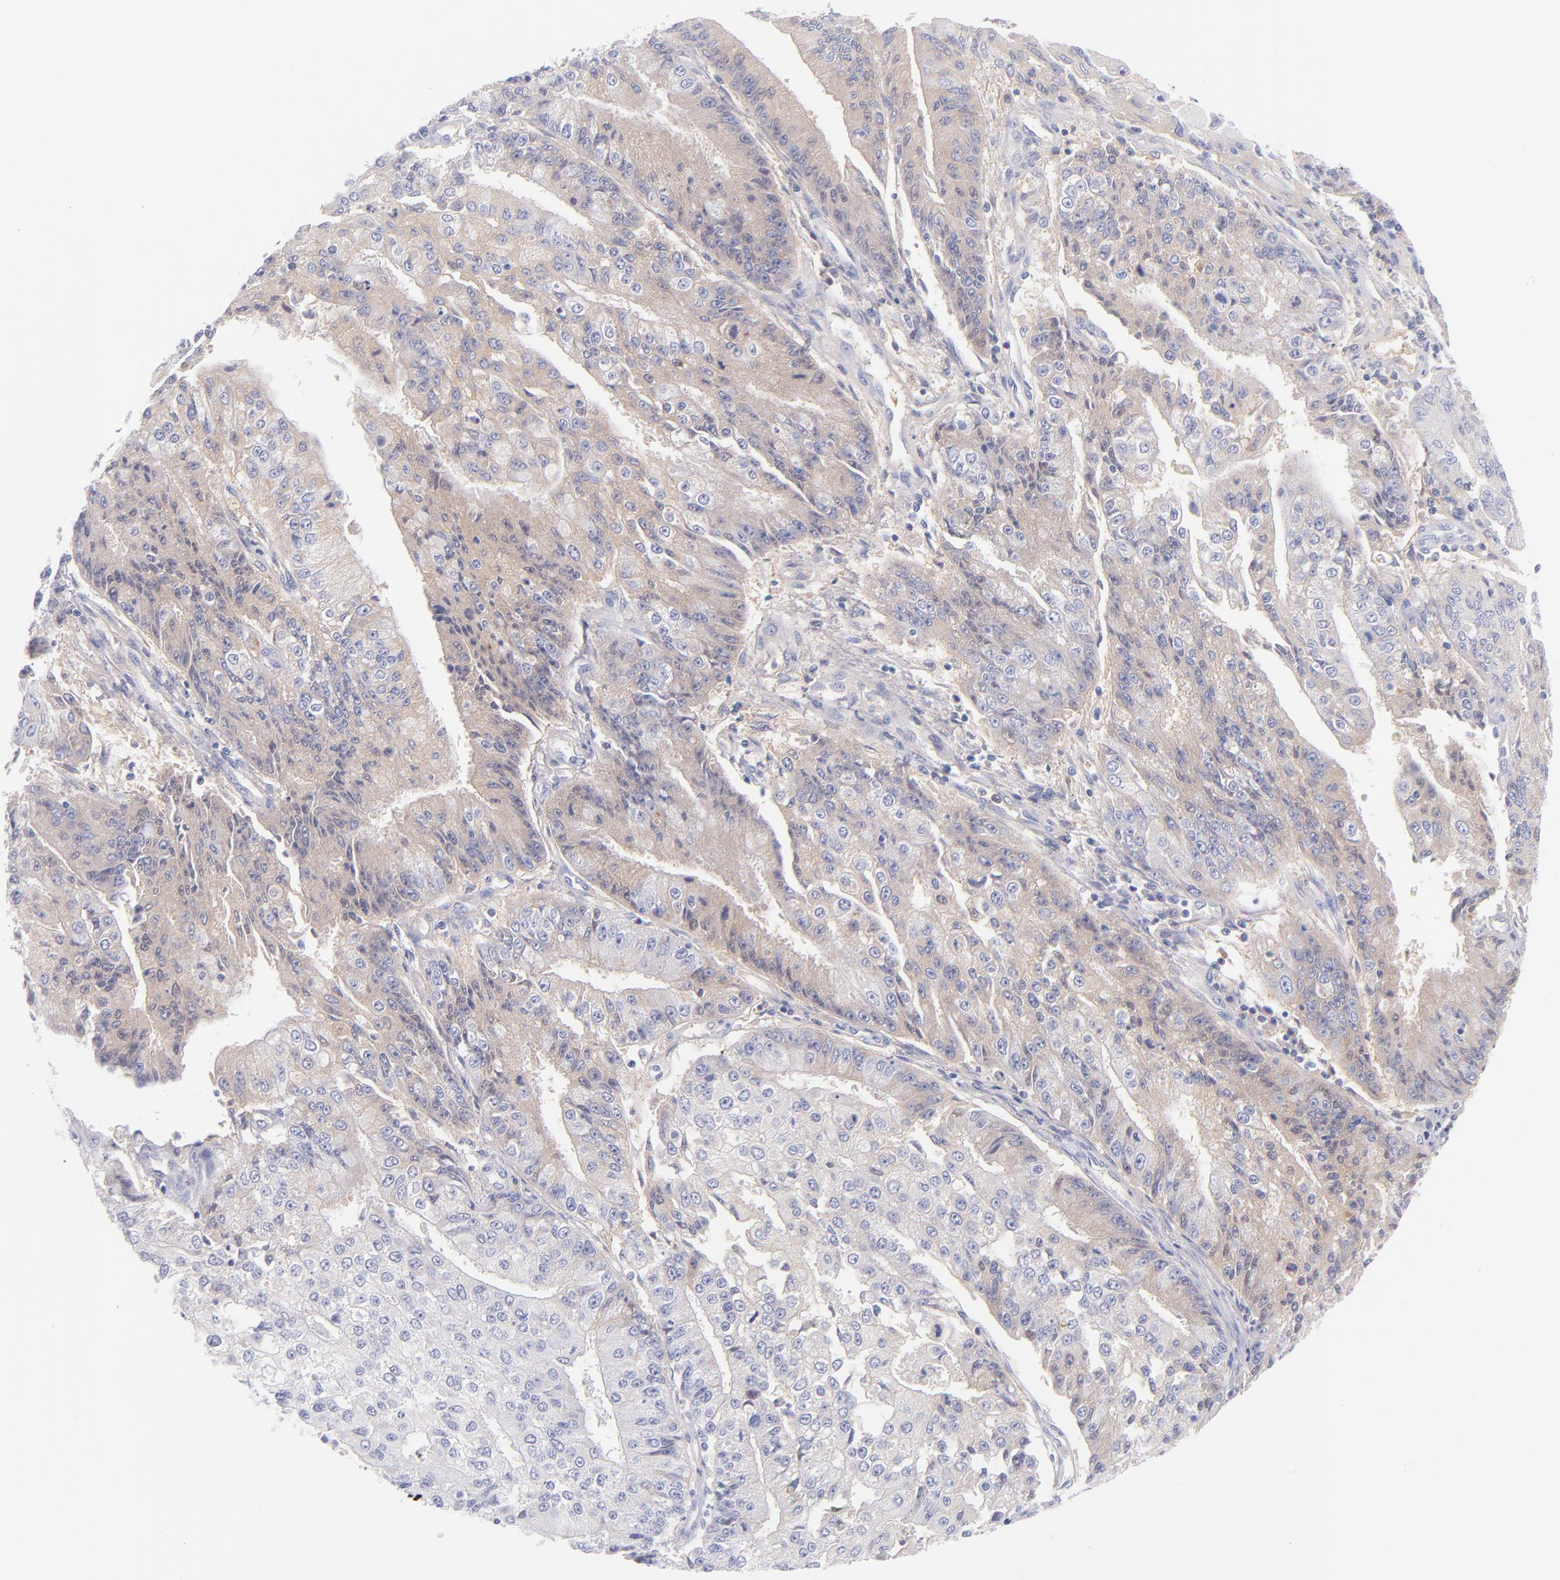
{"staining": {"intensity": "weak", "quantity": "25%-75%", "location": "cytoplasmic/membranous"}, "tissue": "endometrial cancer", "cell_type": "Tumor cells", "image_type": "cancer", "snomed": [{"axis": "morphology", "description": "Adenocarcinoma, NOS"}, {"axis": "topography", "description": "Endometrium"}], "caption": "Immunohistochemistry micrograph of human endometrial cancer (adenocarcinoma) stained for a protein (brown), which reveals low levels of weak cytoplasmic/membranous expression in approximately 25%-75% of tumor cells.", "gene": "HP", "patient": {"sex": "female", "age": 75}}